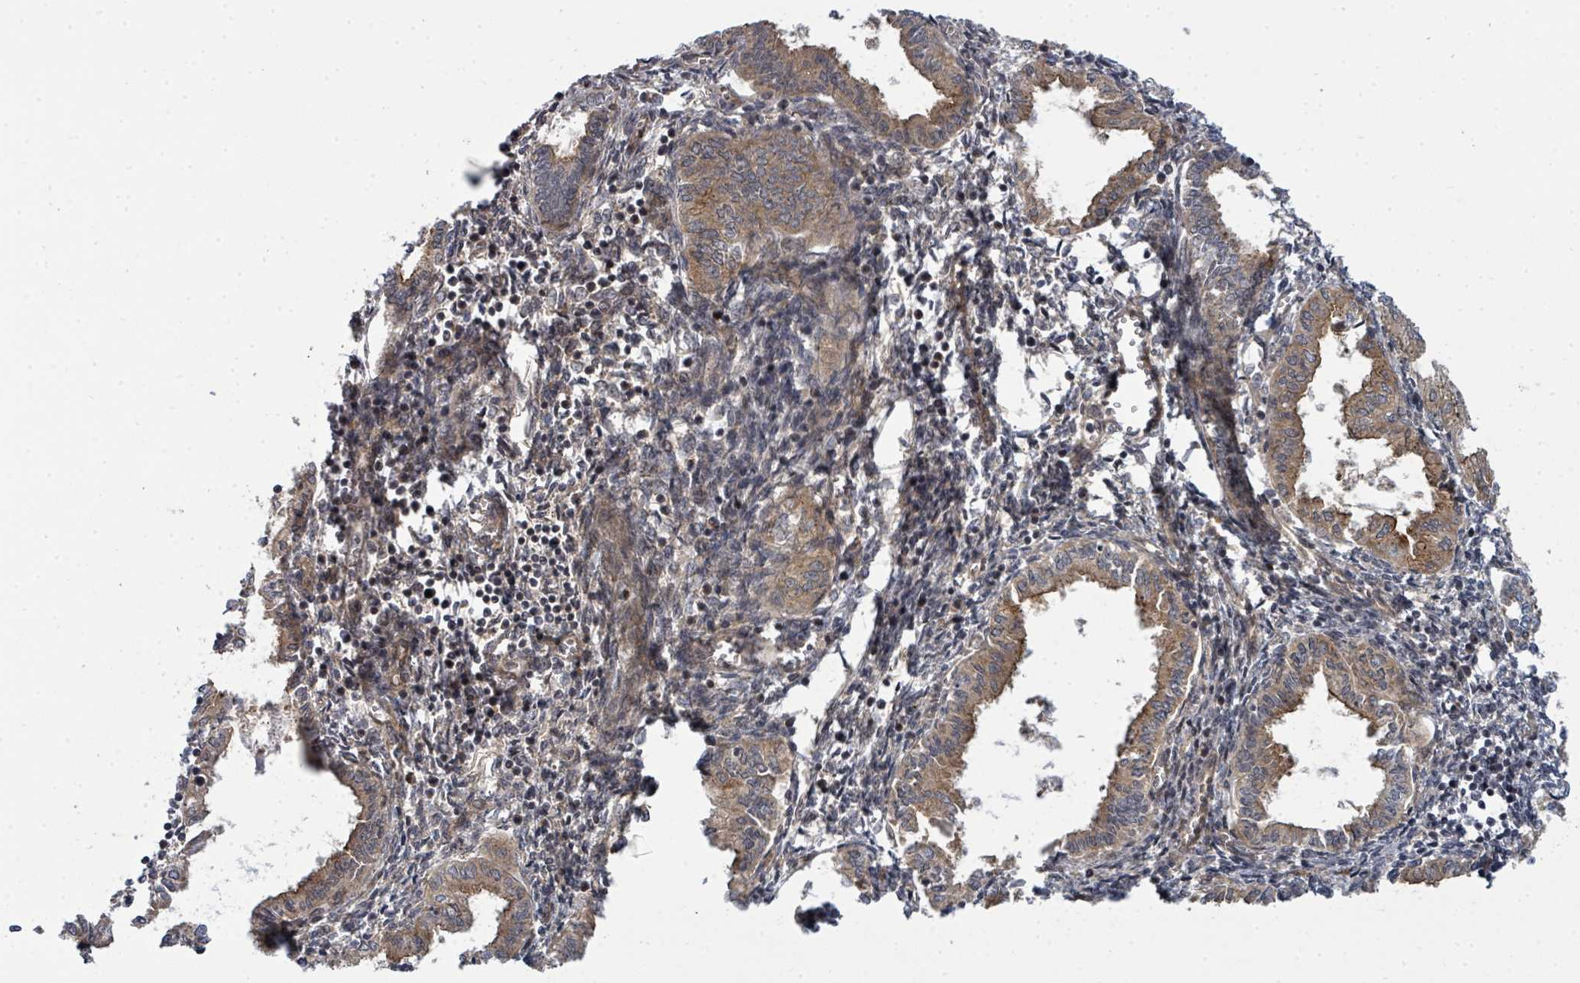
{"staining": {"intensity": "moderate", "quantity": "25%-75%", "location": "nuclear"}, "tissue": "endometrium", "cell_type": "Cells in endometrial stroma", "image_type": "normal", "snomed": [{"axis": "morphology", "description": "Normal tissue, NOS"}, {"axis": "topography", "description": "Endometrium"}], "caption": "IHC image of benign human endometrium stained for a protein (brown), which demonstrates medium levels of moderate nuclear expression in approximately 25%-75% of cells in endometrial stroma.", "gene": "PSMG2", "patient": {"sex": "female", "age": 37}}